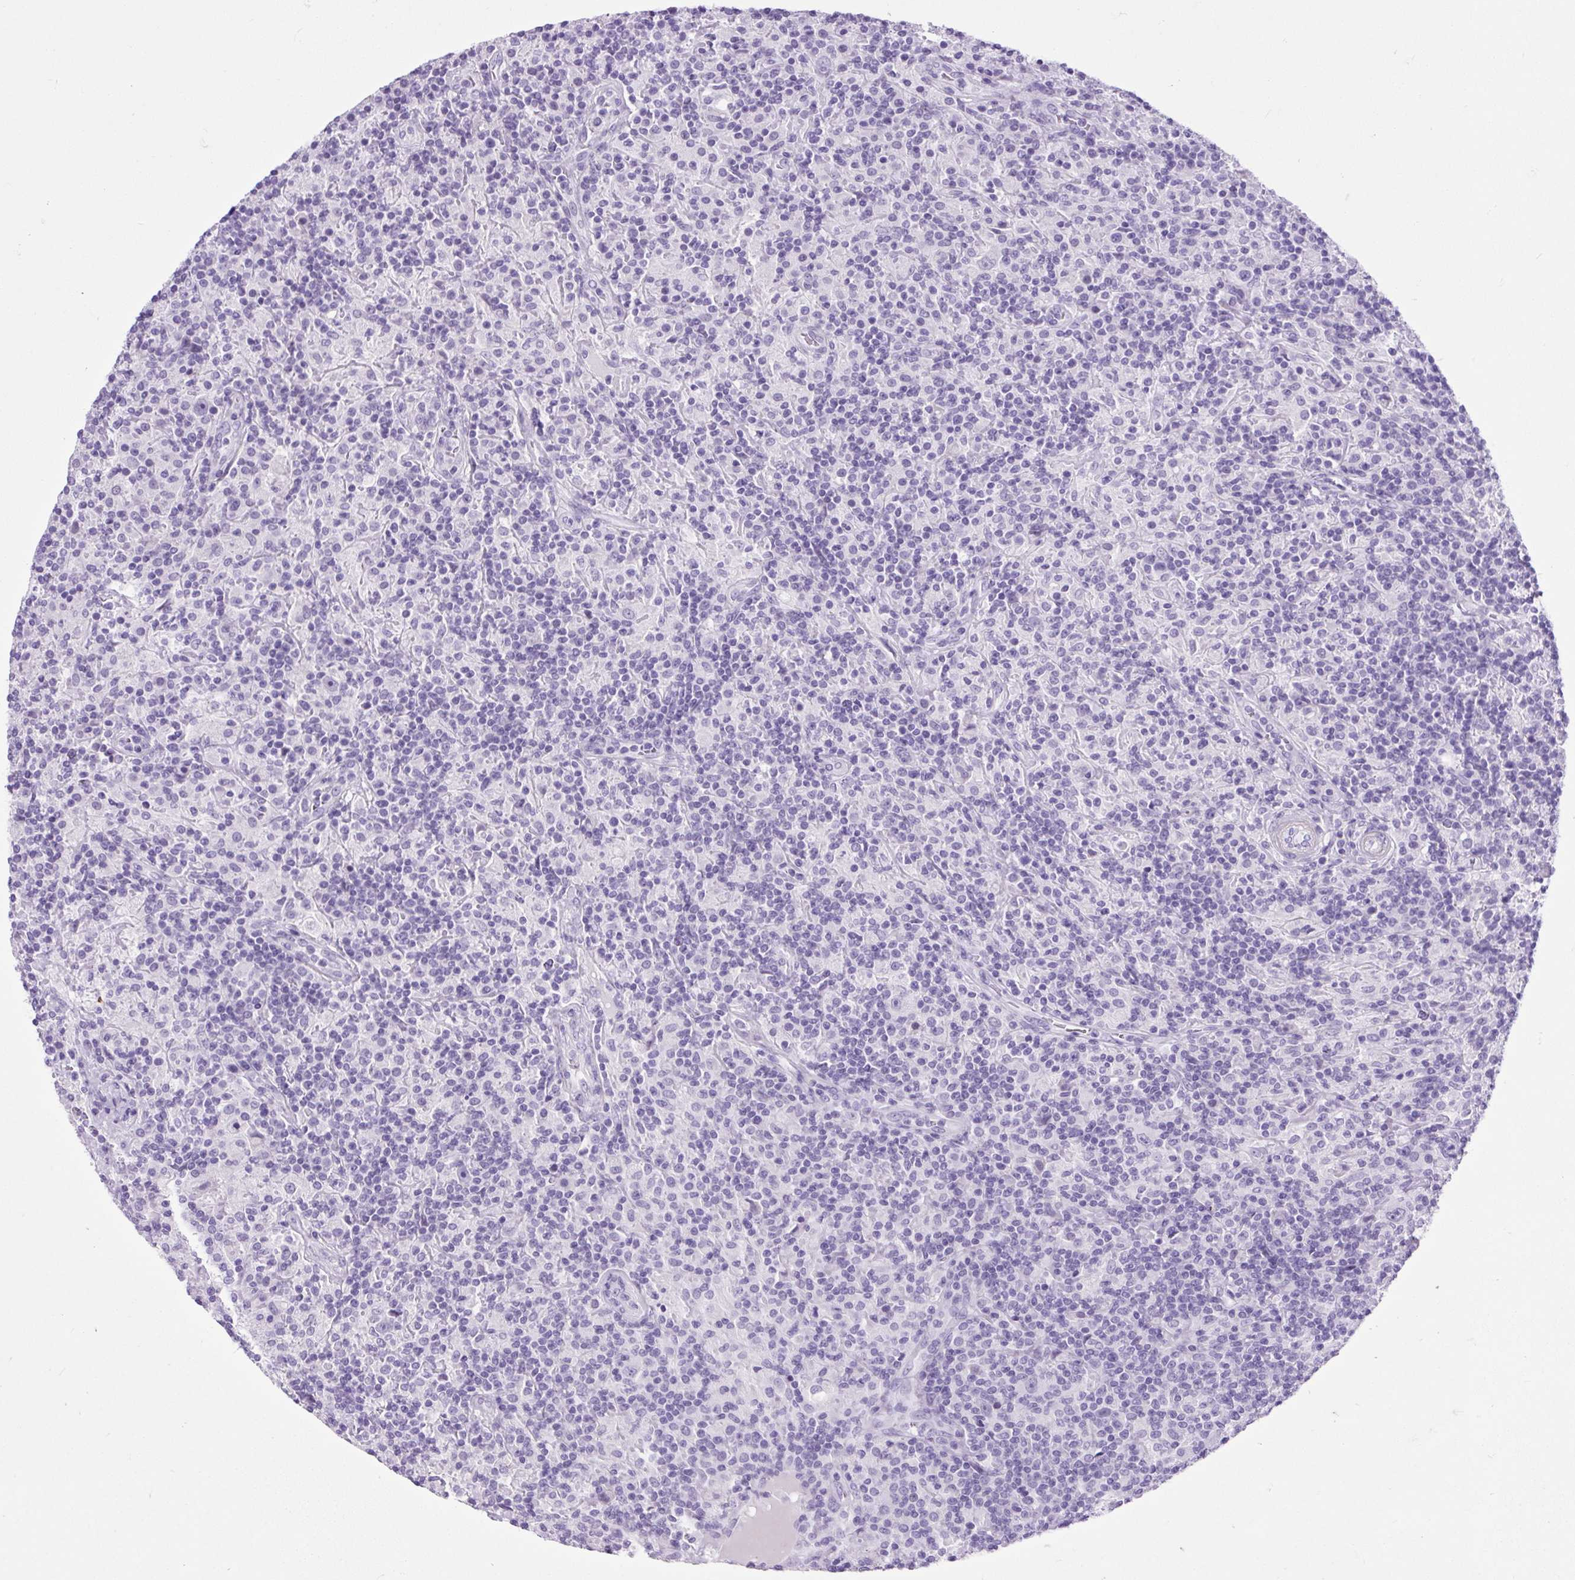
{"staining": {"intensity": "negative", "quantity": "none", "location": "none"}, "tissue": "lymphoma", "cell_type": "Tumor cells", "image_type": "cancer", "snomed": [{"axis": "morphology", "description": "Hodgkin's disease, NOS"}, {"axis": "topography", "description": "Lymph node"}], "caption": "Tumor cells show no significant expression in lymphoma.", "gene": "DPP6", "patient": {"sex": "male", "age": 70}}